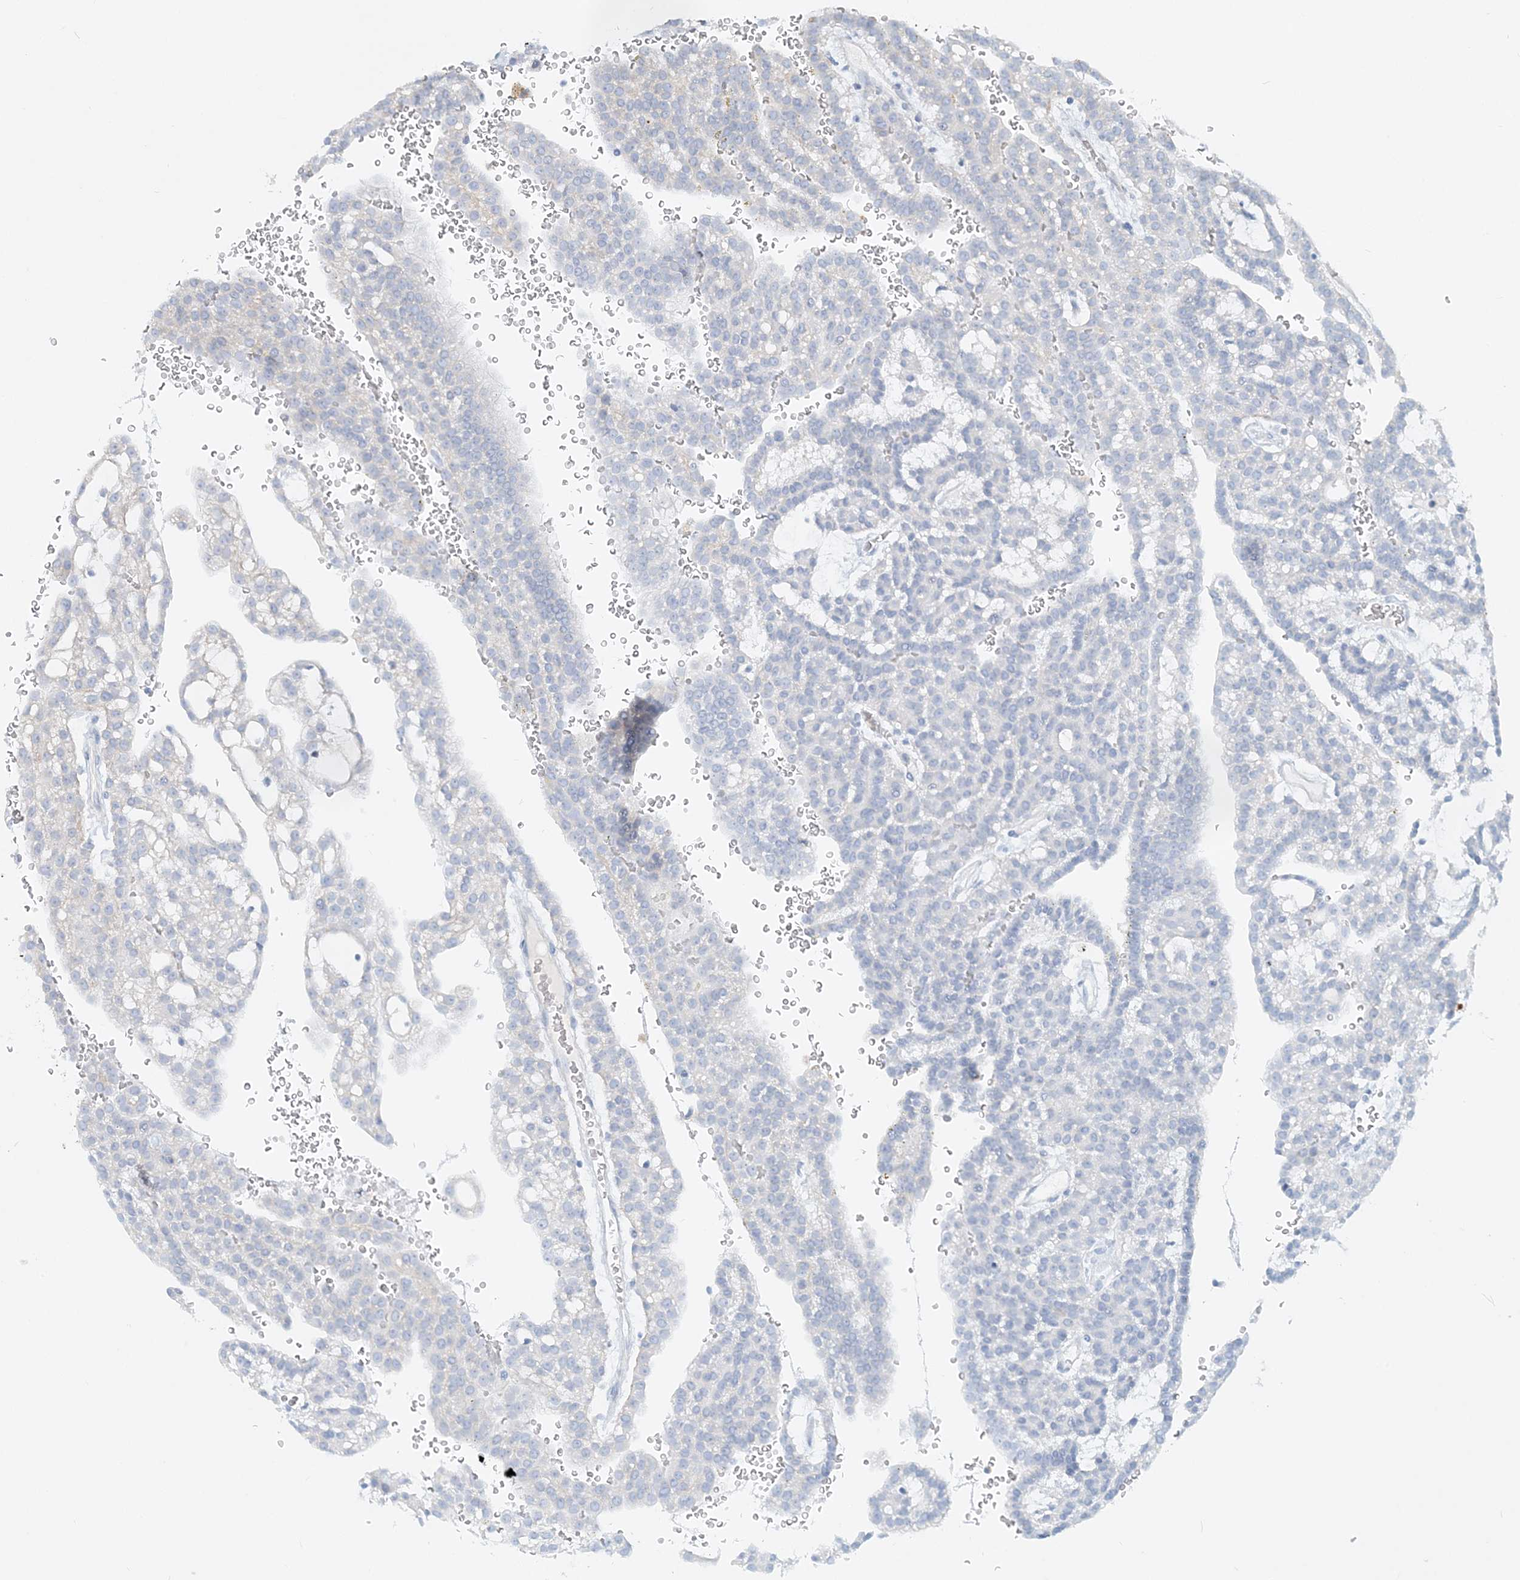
{"staining": {"intensity": "negative", "quantity": "none", "location": "none"}, "tissue": "renal cancer", "cell_type": "Tumor cells", "image_type": "cancer", "snomed": [{"axis": "morphology", "description": "Adenocarcinoma, NOS"}, {"axis": "topography", "description": "Kidney"}], "caption": "Renal adenocarcinoma was stained to show a protein in brown. There is no significant positivity in tumor cells. (DAB (3,3'-diaminobenzidine) IHC, high magnification).", "gene": "DNAH5", "patient": {"sex": "male", "age": 63}}